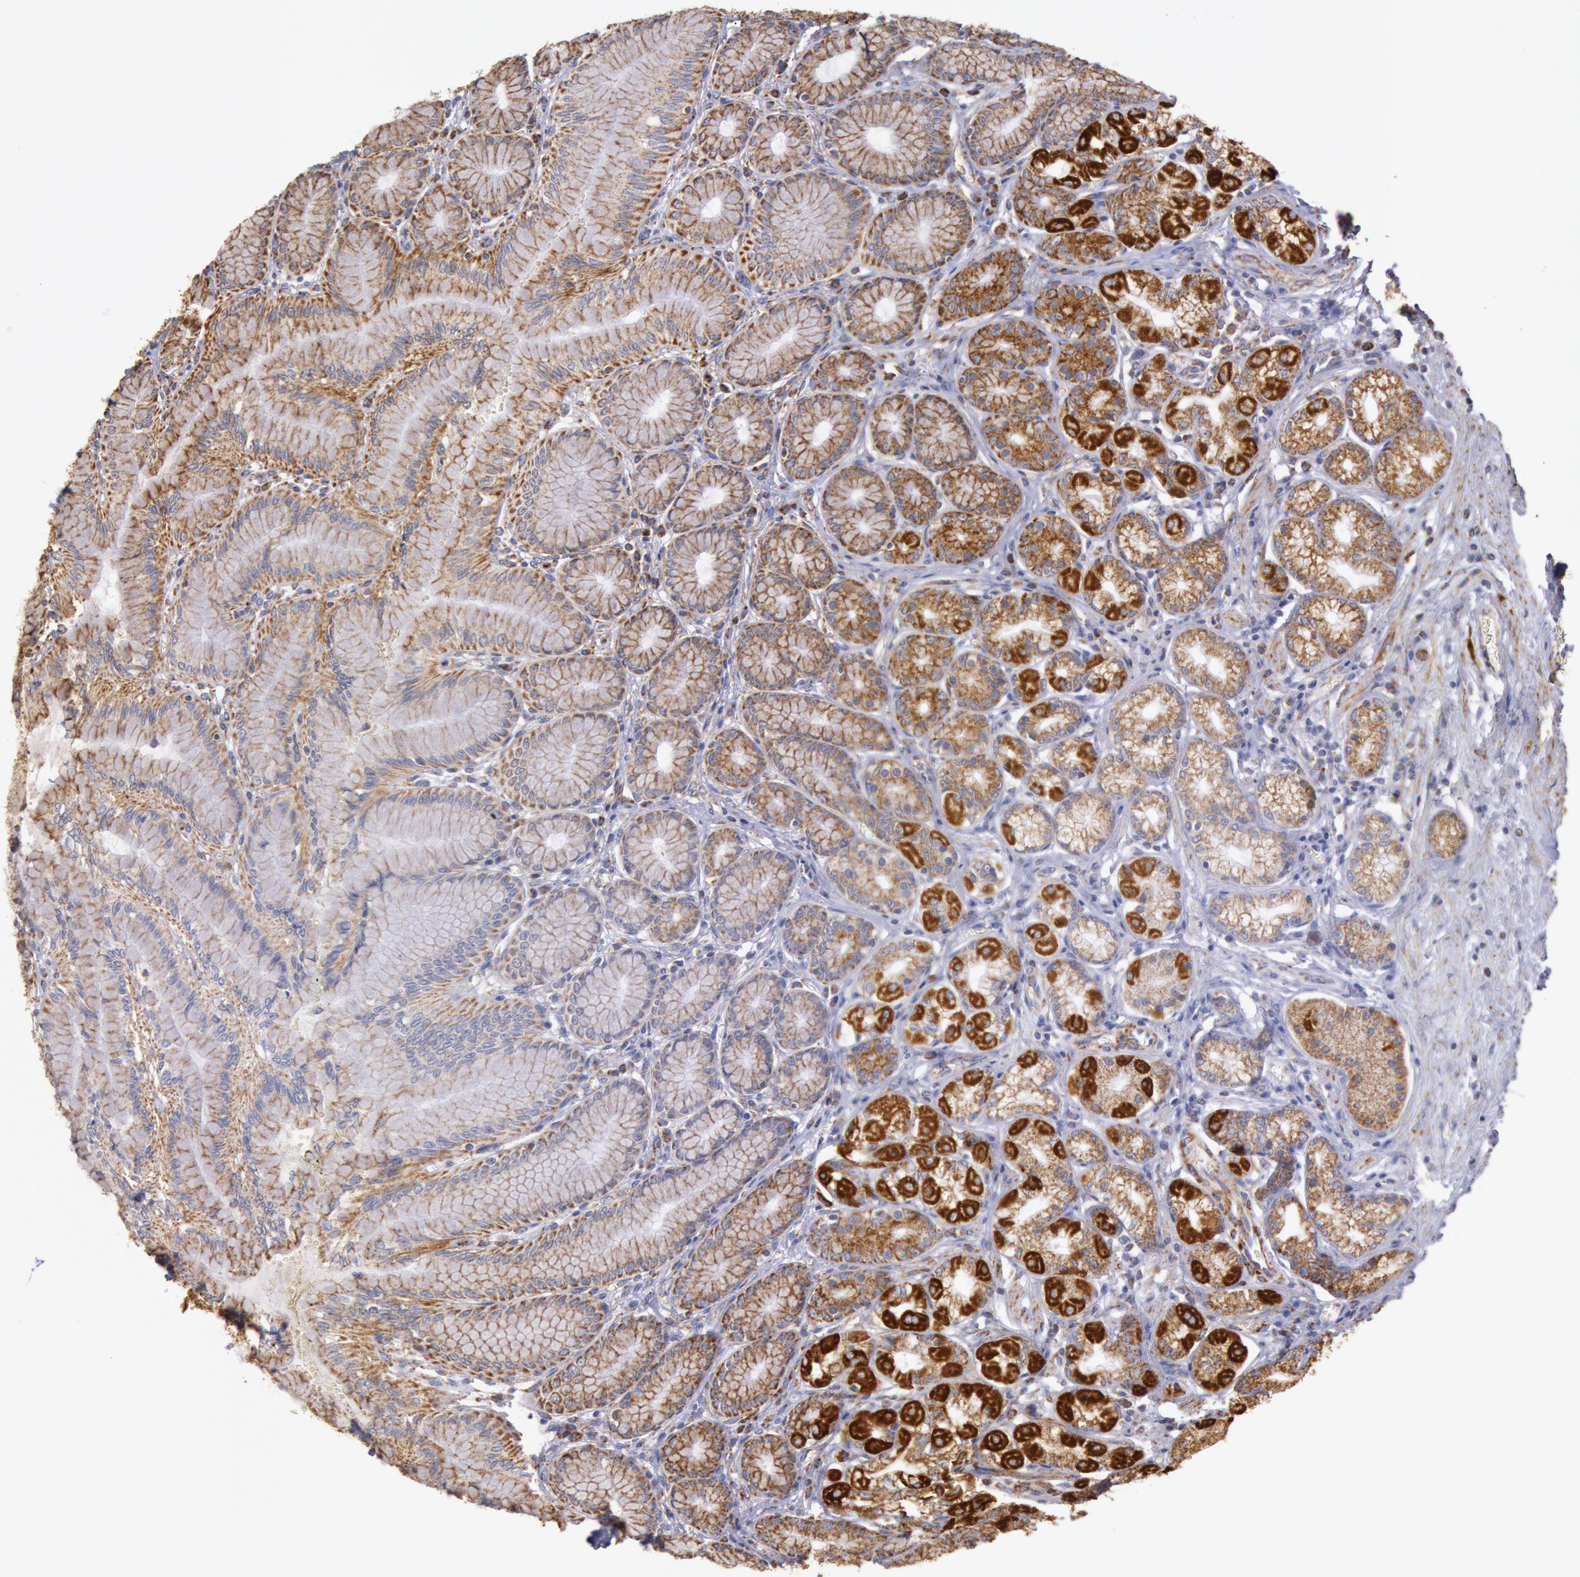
{"staining": {"intensity": "strong", "quantity": ">75%", "location": "cytoplasmic/membranous"}, "tissue": "stomach", "cell_type": "Glandular cells", "image_type": "normal", "snomed": [{"axis": "morphology", "description": "Normal tissue, NOS"}, {"axis": "topography", "description": "Stomach"}, {"axis": "topography", "description": "Stomach, lower"}], "caption": "Approximately >75% of glandular cells in normal human stomach display strong cytoplasmic/membranous protein expression as visualized by brown immunohistochemical staining.", "gene": "CYC1", "patient": {"sex": "male", "age": 76}}